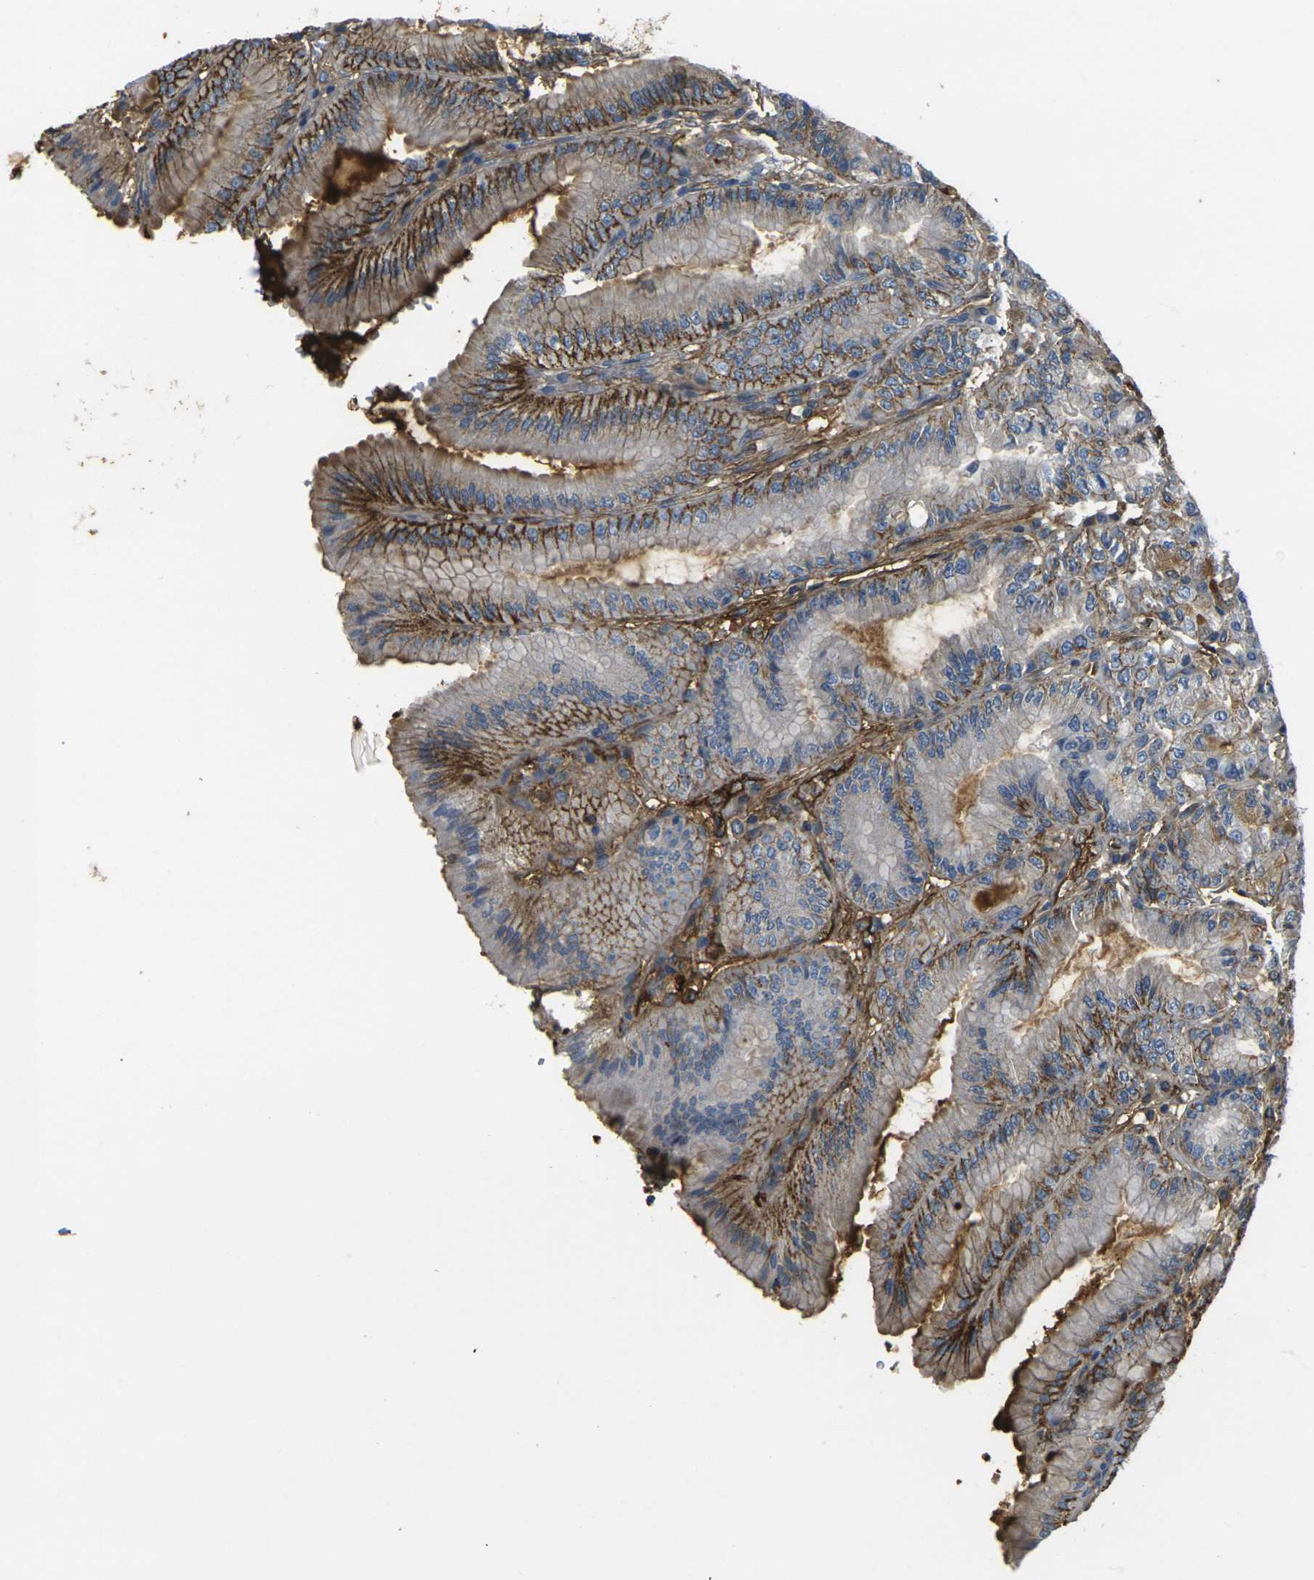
{"staining": {"intensity": "strong", "quantity": "25%-75%", "location": "cytoplasmic/membranous"}, "tissue": "stomach", "cell_type": "Glandular cells", "image_type": "normal", "snomed": [{"axis": "morphology", "description": "Normal tissue, NOS"}, {"axis": "topography", "description": "Stomach, lower"}], "caption": "Protein analysis of unremarkable stomach demonstrates strong cytoplasmic/membranous staining in approximately 25%-75% of glandular cells. The staining was performed using DAB to visualize the protein expression in brown, while the nuclei were stained in blue with hematoxylin (Magnification: 20x).", "gene": "PLCD1", "patient": {"sex": "male", "age": 71}}